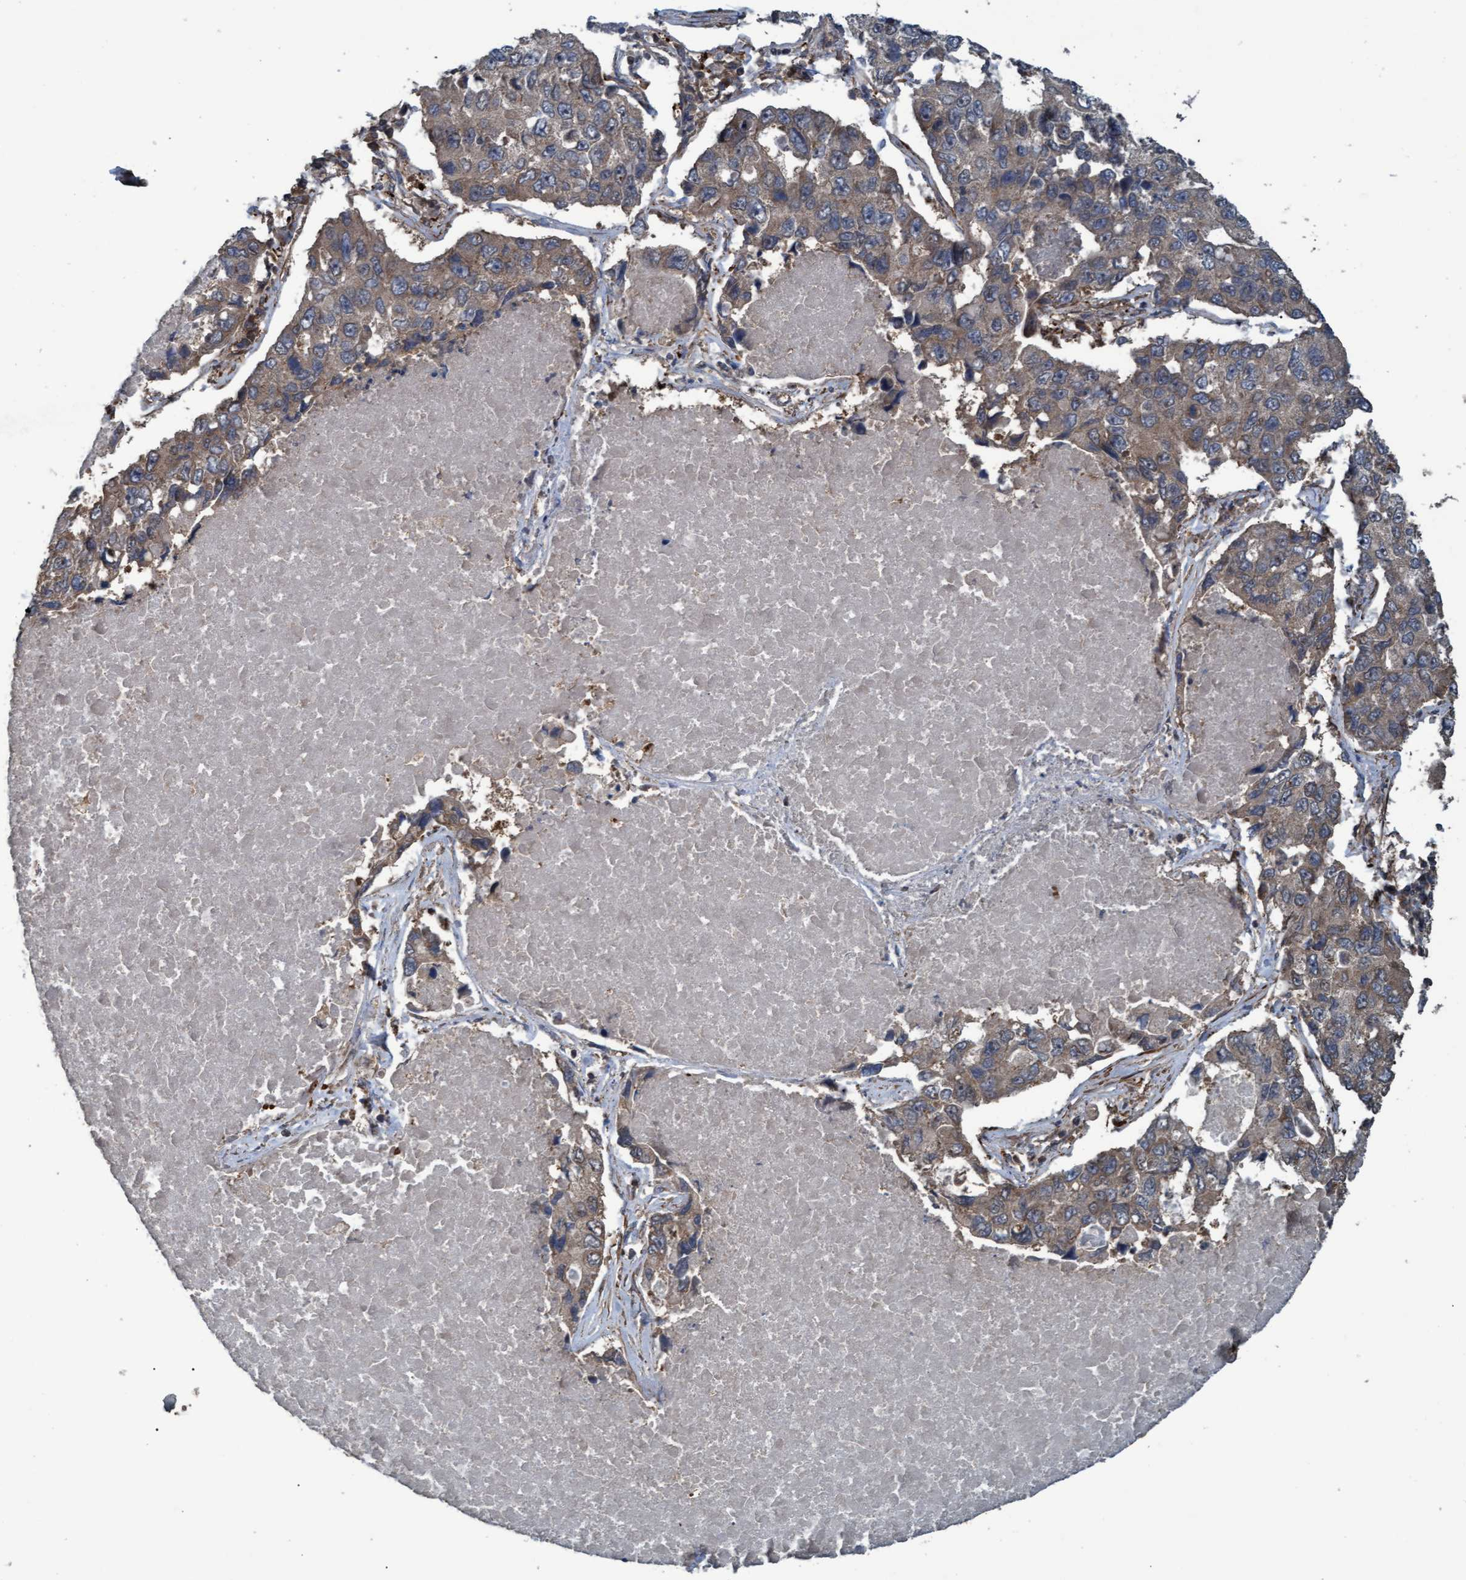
{"staining": {"intensity": "weak", "quantity": "25%-75%", "location": "cytoplasmic/membranous"}, "tissue": "lung cancer", "cell_type": "Tumor cells", "image_type": "cancer", "snomed": [{"axis": "morphology", "description": "Adenocarcinoma, NOS"}, {"axis": "topography", "description": "Lung"}], "caption": "High-magnification brightfield microscopy of lung adenocarcinoma stained with DAB (brown) and counterstained with hematoxylin (blue). tumor cells exhibit weak cytoplasmic/membranous positivity is appreciated in about25%-75% of cells. Using DAB (brown) and hematoxylin (blue) stains, captured at high magnification using brightfield microscopy.", "gene": "GGT6", "patient": {"sex": "male", "age": 64}}